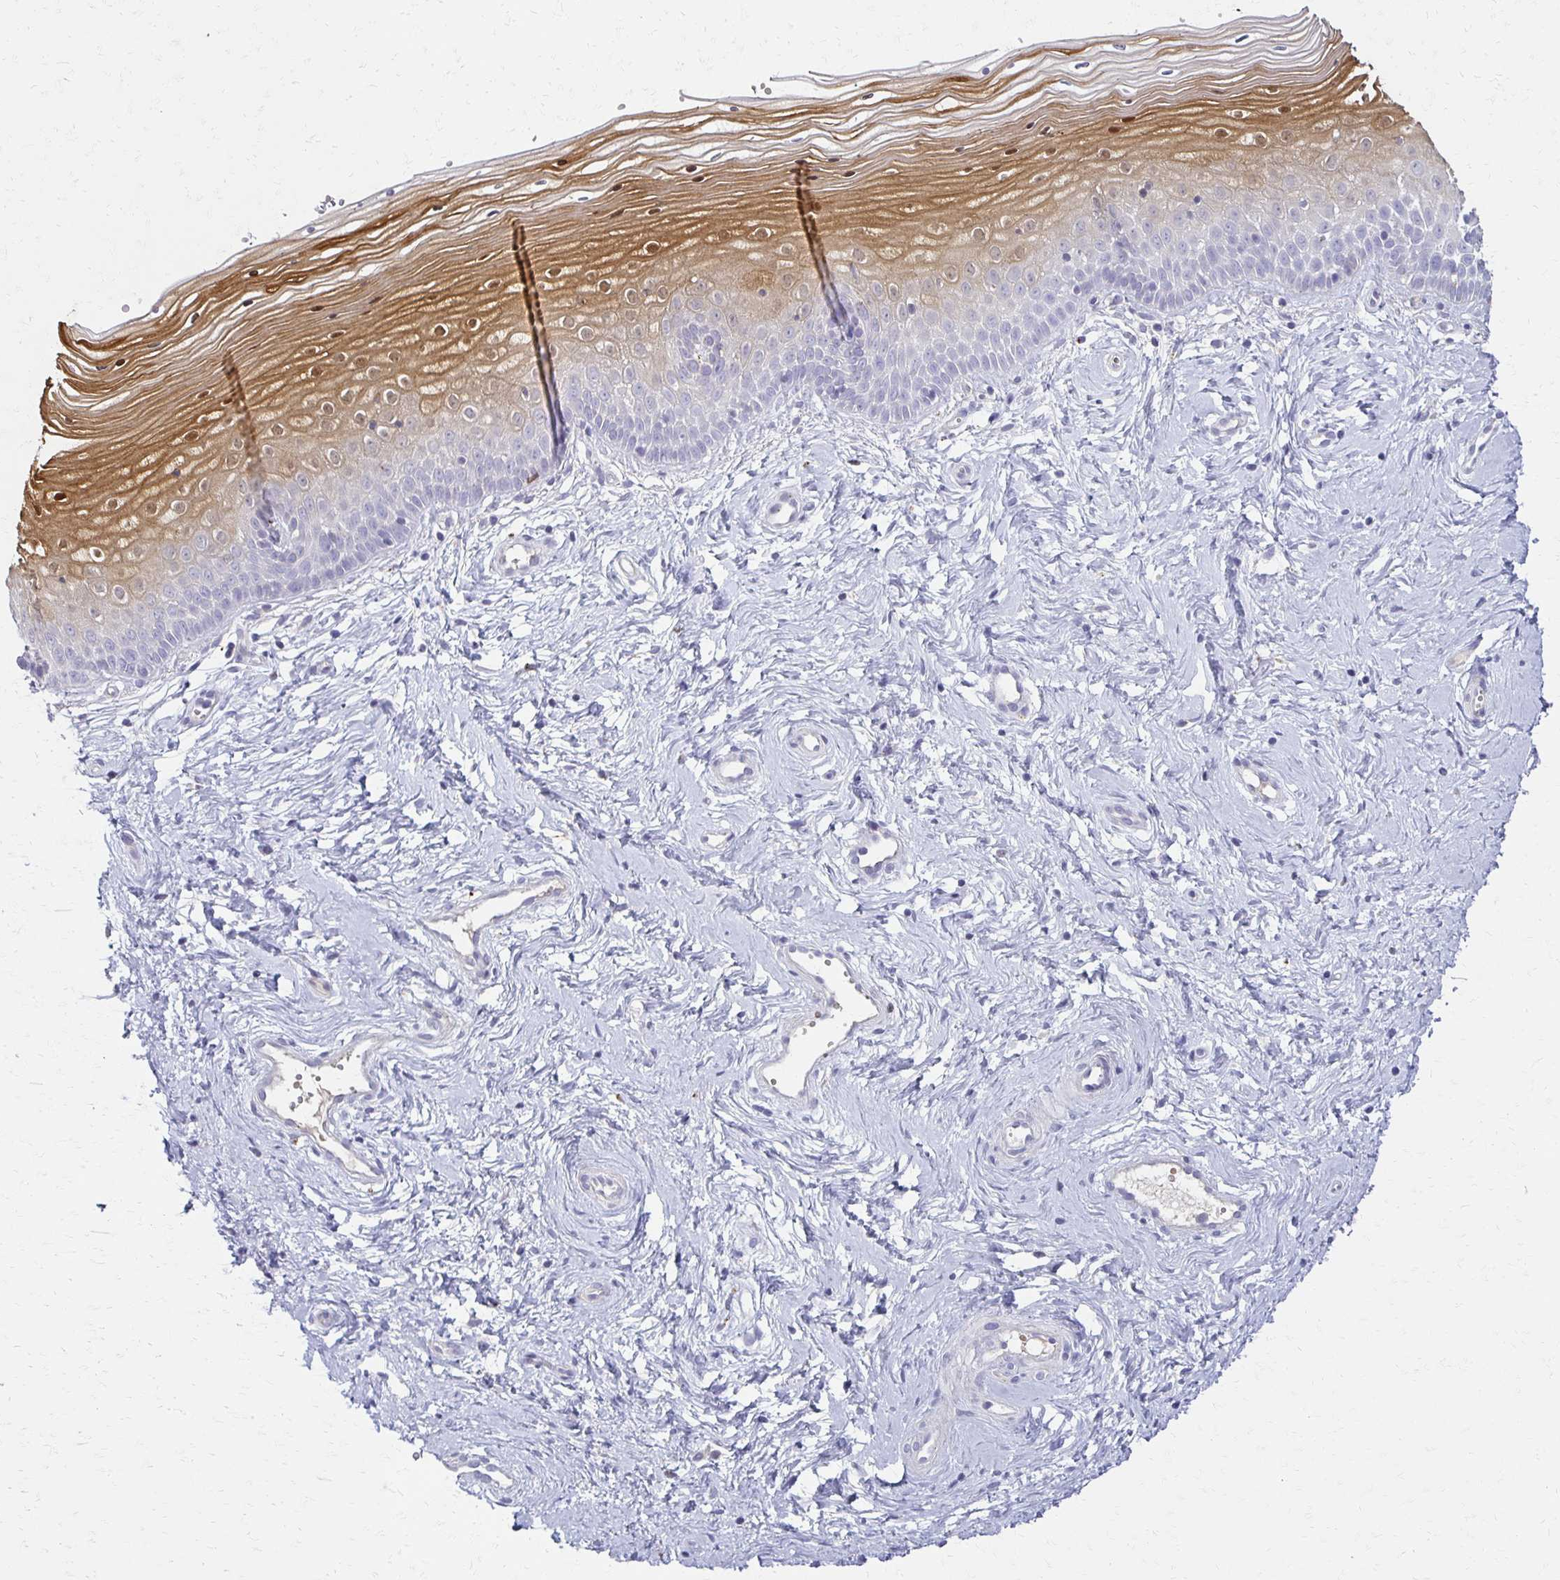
{"staining": {"intensity": "moderate", "quantity": "25%-75%", "location": "cytoplasmic/membranous,nuclear"}, "tissue": "vagina", "cell_type": "Squamous epithelial cells", "image_type": "normal", "snomed": [{"axis": "morphology", "description": "Normal tissue, NOS"}, {"axis": "topography", "description": "Vagina"}], "caption": "An immunohistochemistry (IHC) image of benign tissue is shown. Protein staining in brown labels moderate cytoplasmic/membranous,nuclear positivity in vagina within squamous epithelial cells.", "gene": "BBS12", "patient": {"sex": "female", "age": 38}}